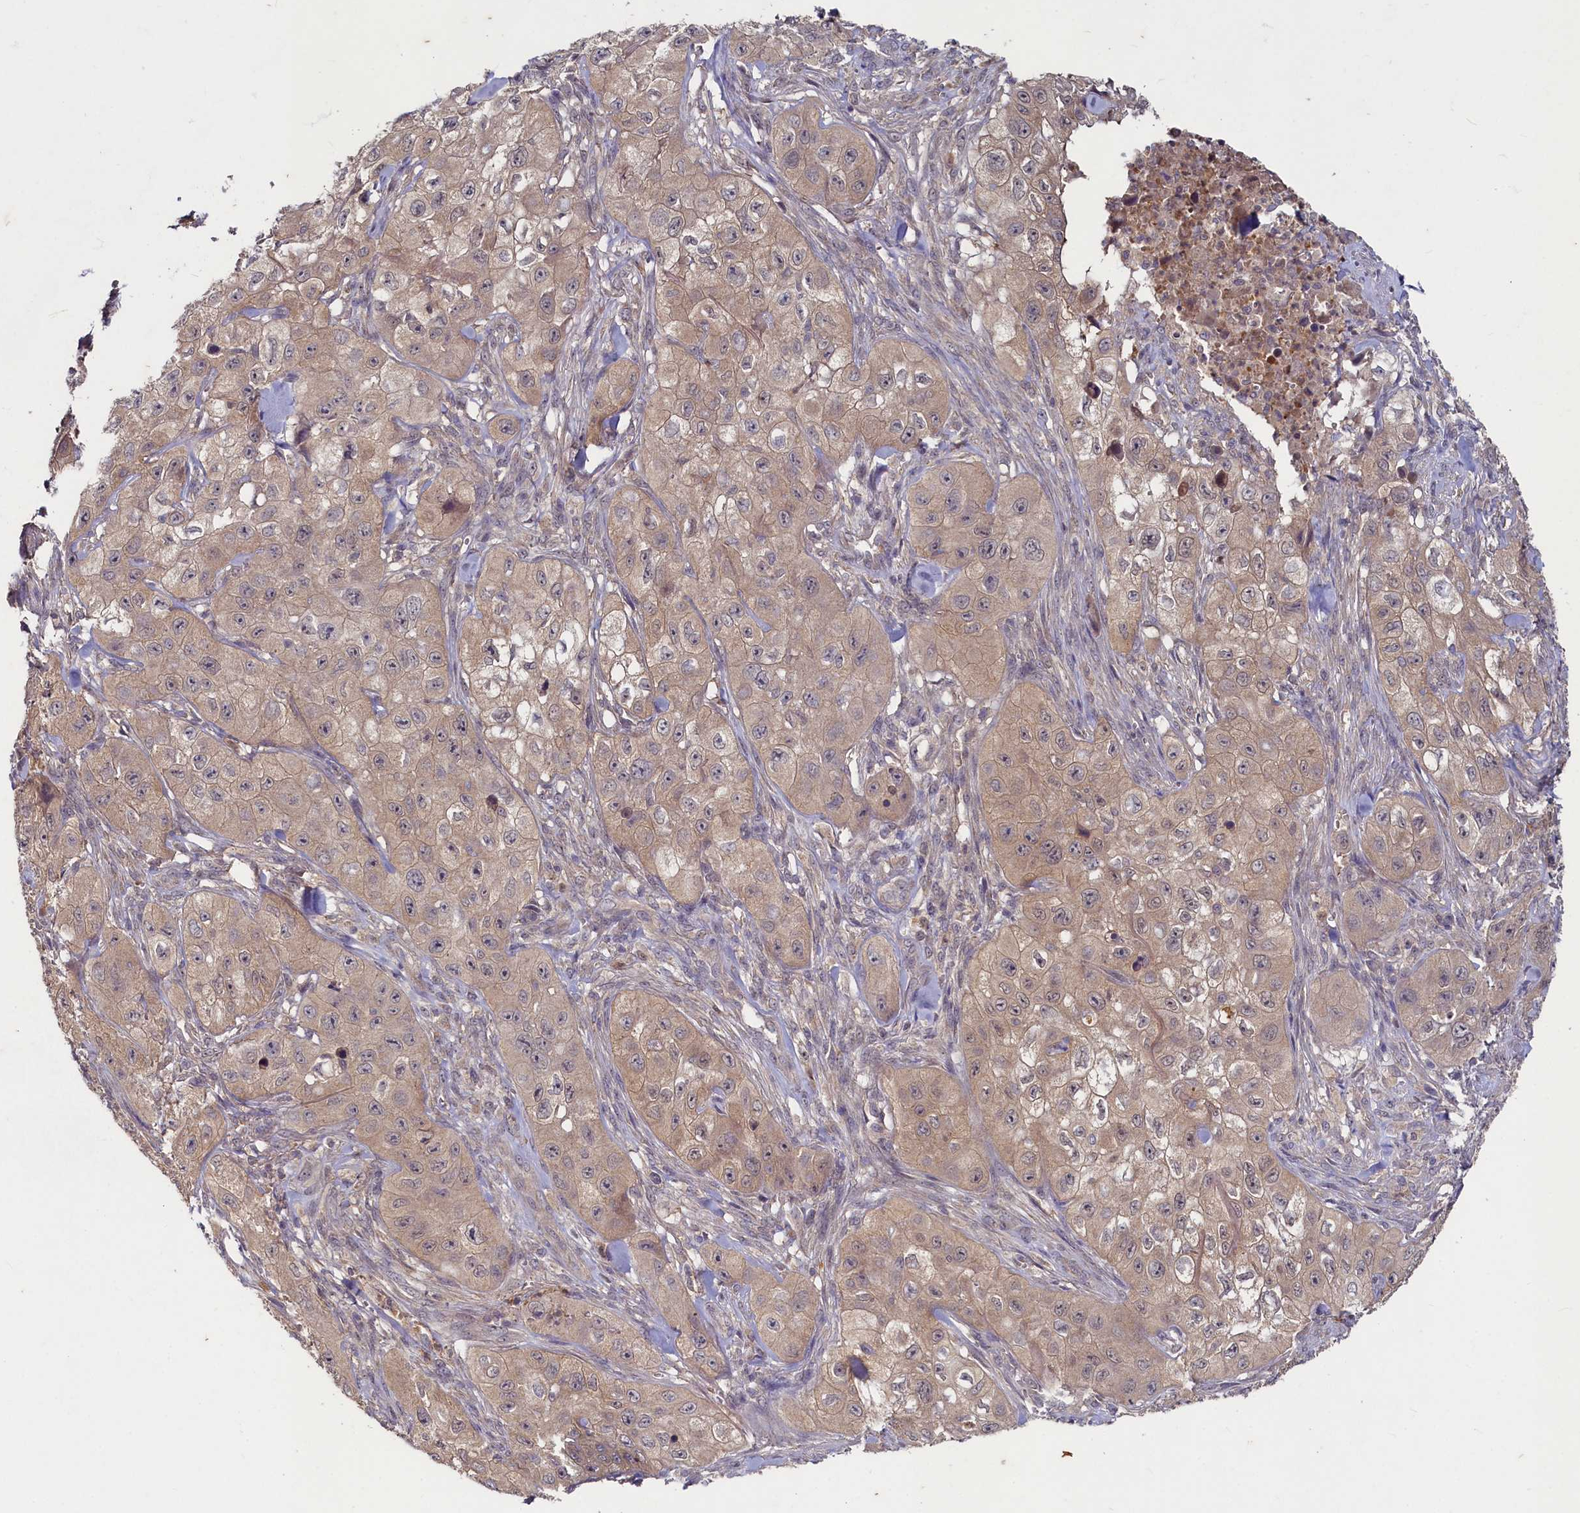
{"staining": {"intensity": "weak", "quantity": ">75%", "location": "cytoplasmic/membranous"}, "tissue": "skin cancer", "cell_type": "Tumor cells", "image_type": "cancer", "snomed": [{"axis": "morphology", "description": "Squamous cell carcinoma, NOS"}, {"axis": "topography", "description": "Skin"}, {"axis": "topography", "description": "Subcutis"}], "caption": "Human squamous cell carcinoma (skin) stained with a brown dye reveals weak cytoplasmic/membranous positive positivity in approximately >75% of tumor cells.", "gene": "HERC3", "patient": {"sex": "male", "age": 73}}